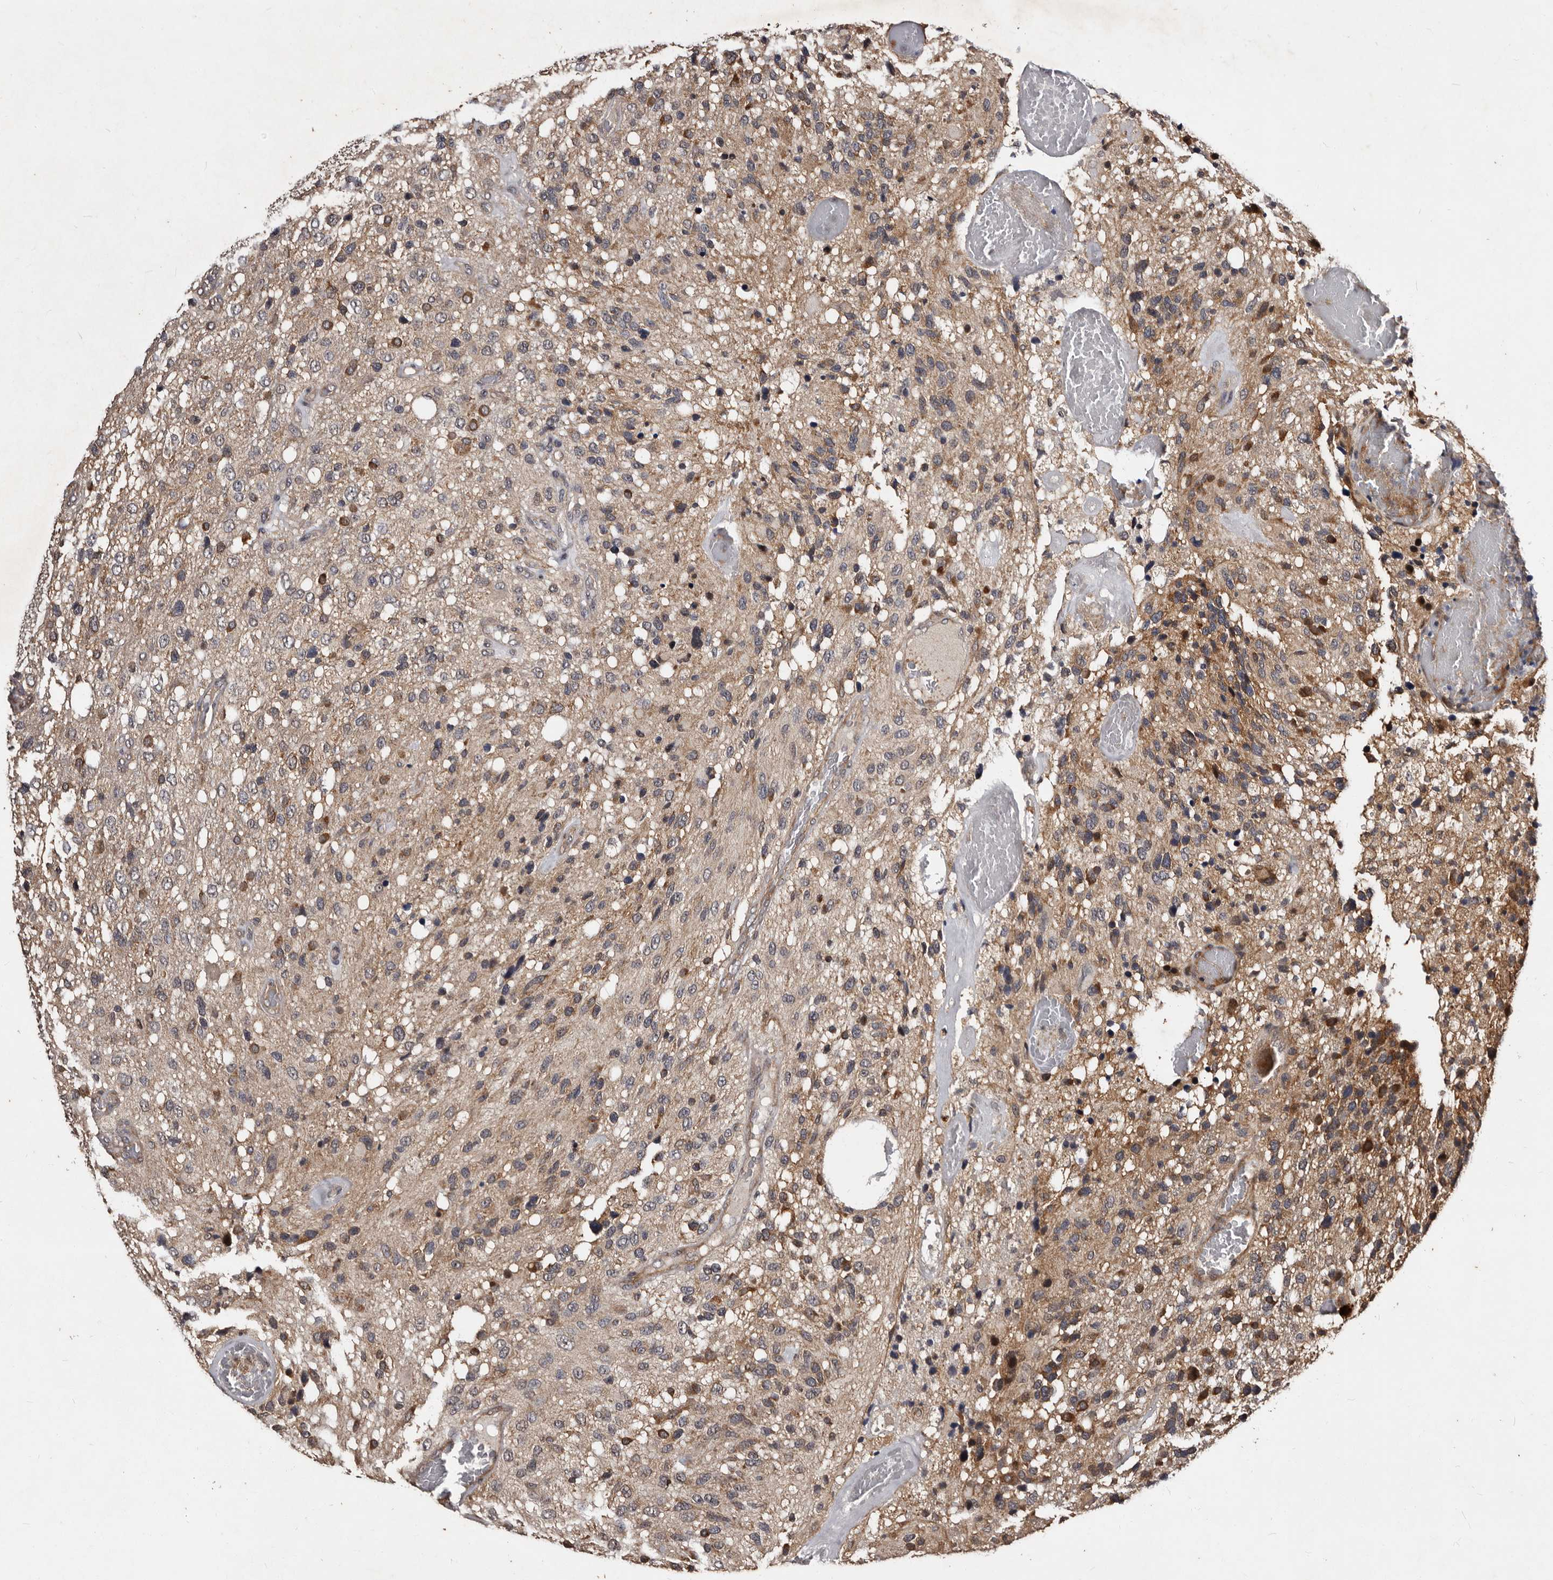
{"staining": {"intensity": "weak", "quantity": ">75%", "location": "cytoplasmic/membranous"}, "tissue": "glioma", "cell_type": "Tumor cells", "image_type": "cancer", "snomed": [{"axis": "morphology", "description": "Glioma, malignant, High grade"}, {"axis": "topography", "description": "Brain"}], "caption": "Immunohistochemical staining of glioma shows low levels of weak cytoplasmic/membranous protein expression in approximately >75% of tumor cells. Immunohistochemistry (ihc) stains the protein of interest in brown and the nuclei are stained blue.", "gene": "MKRN3", "patient": {"sex": "female", "age": 58}}